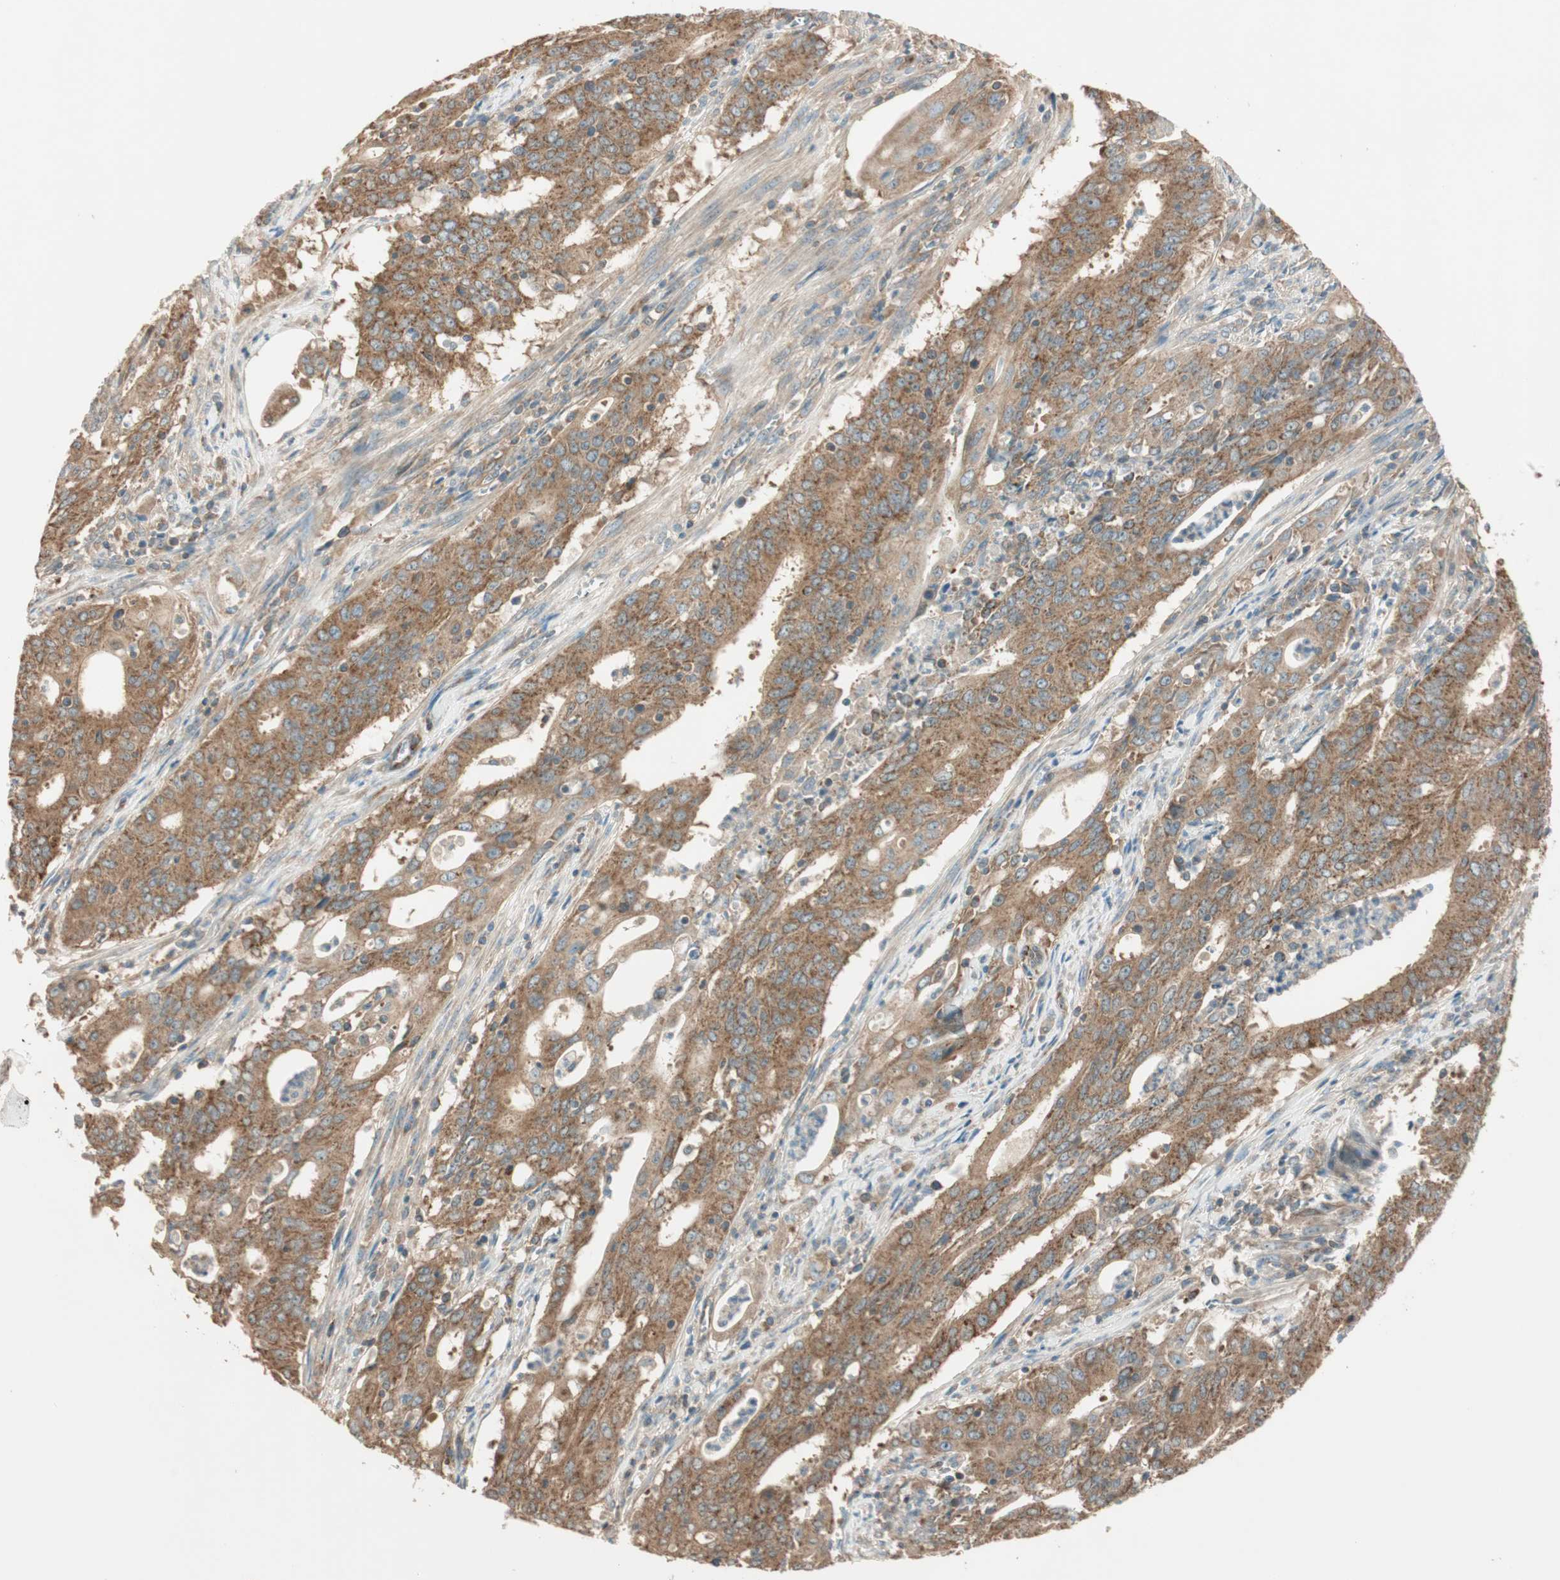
{"staining": {"intensity": "strong", "quantity": ">75%", "location": "cytoplasmic/membranous"}, "tissue": "cervical cancer", "cell_type": "Tumor cells", "image_type": "cancer", "snomed": [{"axis": "morphology", "description": "Adenocarcinoma, NOS"}, {"axis": "topography", "description": "Cervix"}], "caption": "Protein expression analysis of human cervical adenocarcinoma reveals strong cytoplasmic/membranous expression in approximately >75% of tumor cells.", "gene": "CC2D1A", "patient": {"sex": "female", "age": 44}}